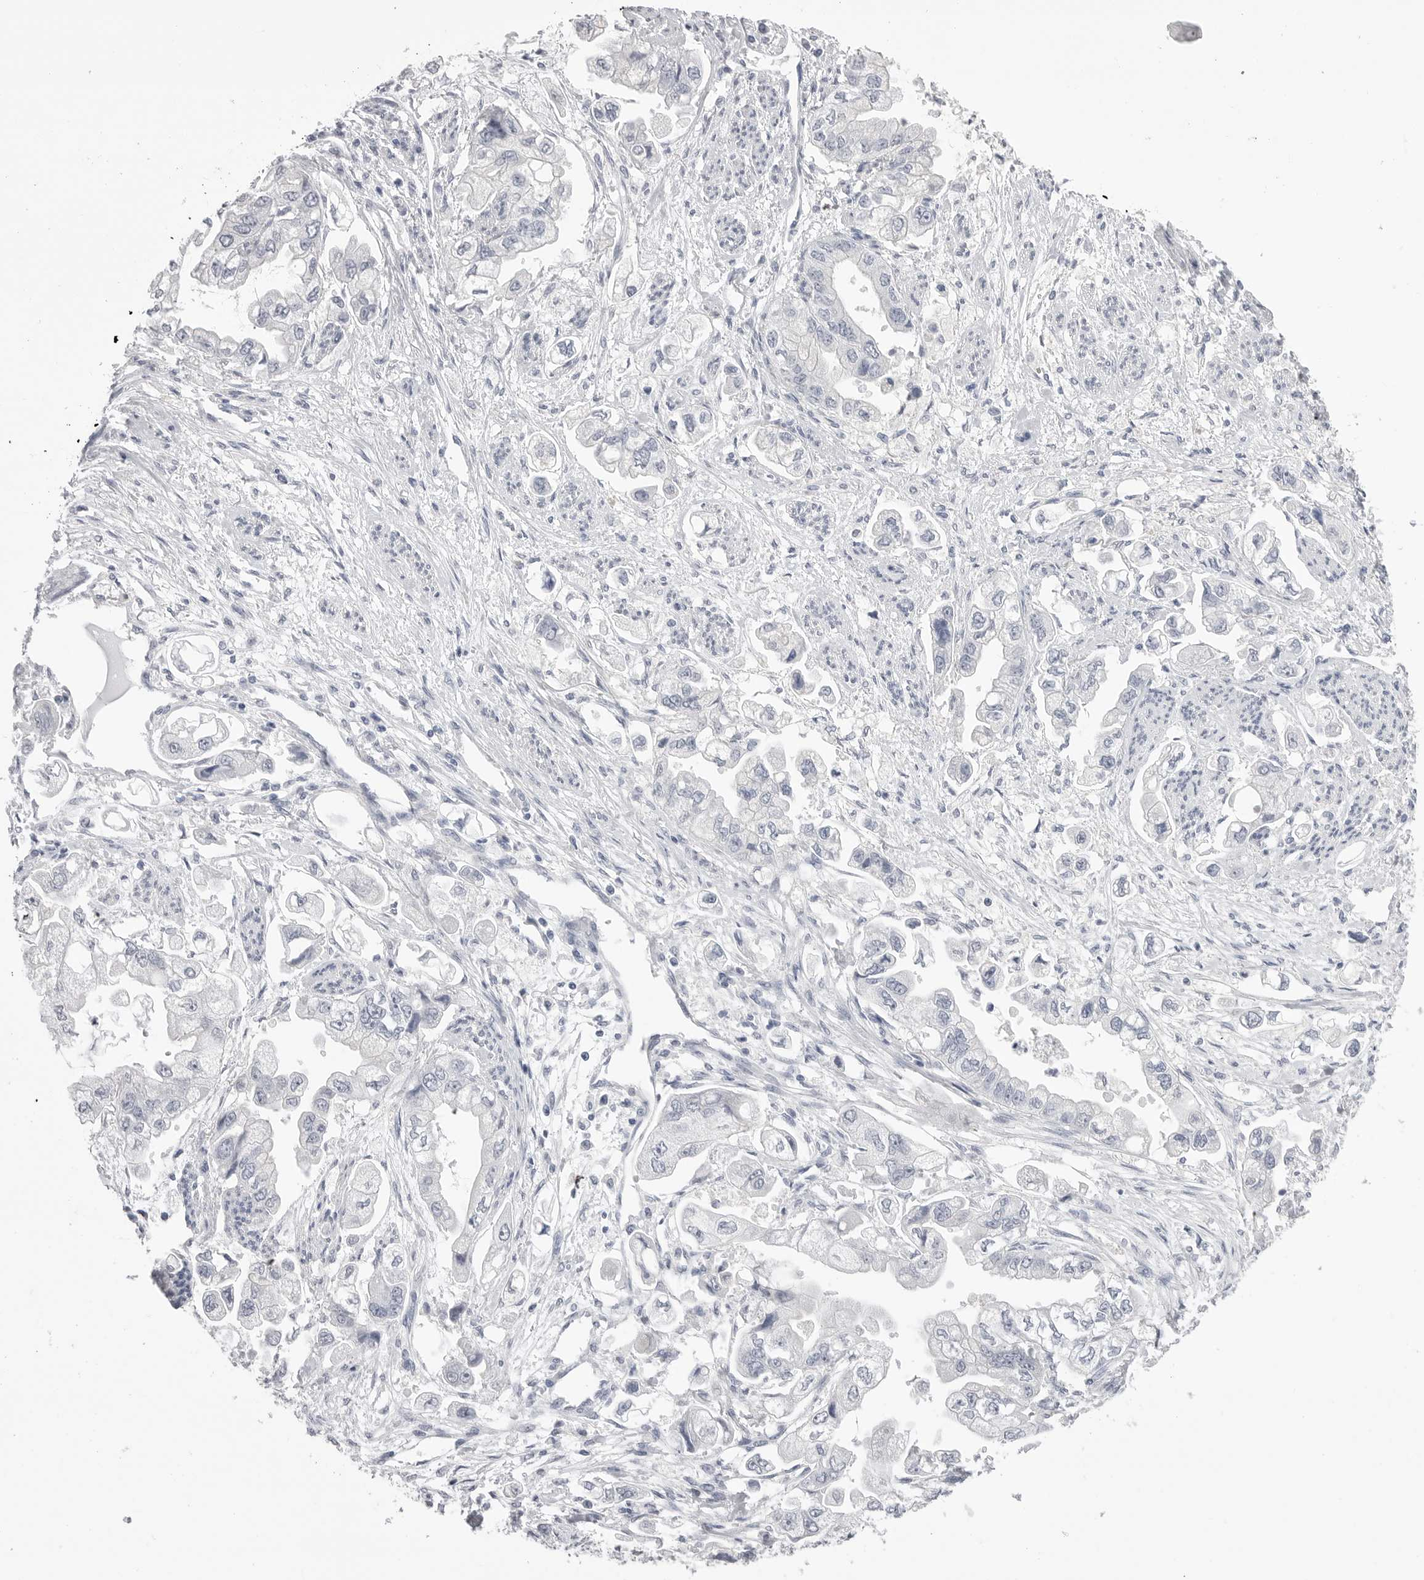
{"staining": {"intensity": "negative", "quantity": "none", "location": "none"}, "tissue": "stomach cancer", "cell_type": "Tumor cells", "image_type": "cancer", "snomed": [{"axis": "morphology", "description": "Adenocarcinoma, NOS"}, {"axis": "topography", "description": "Stomach"}], "caption": "Human stomach cancer (adenocarcinoma) stained for a protein using immunohistochemistry exhibits no expression in tumor cells.", "gene": "CPB1", "patient": {"sex": "male", "age": 62}}